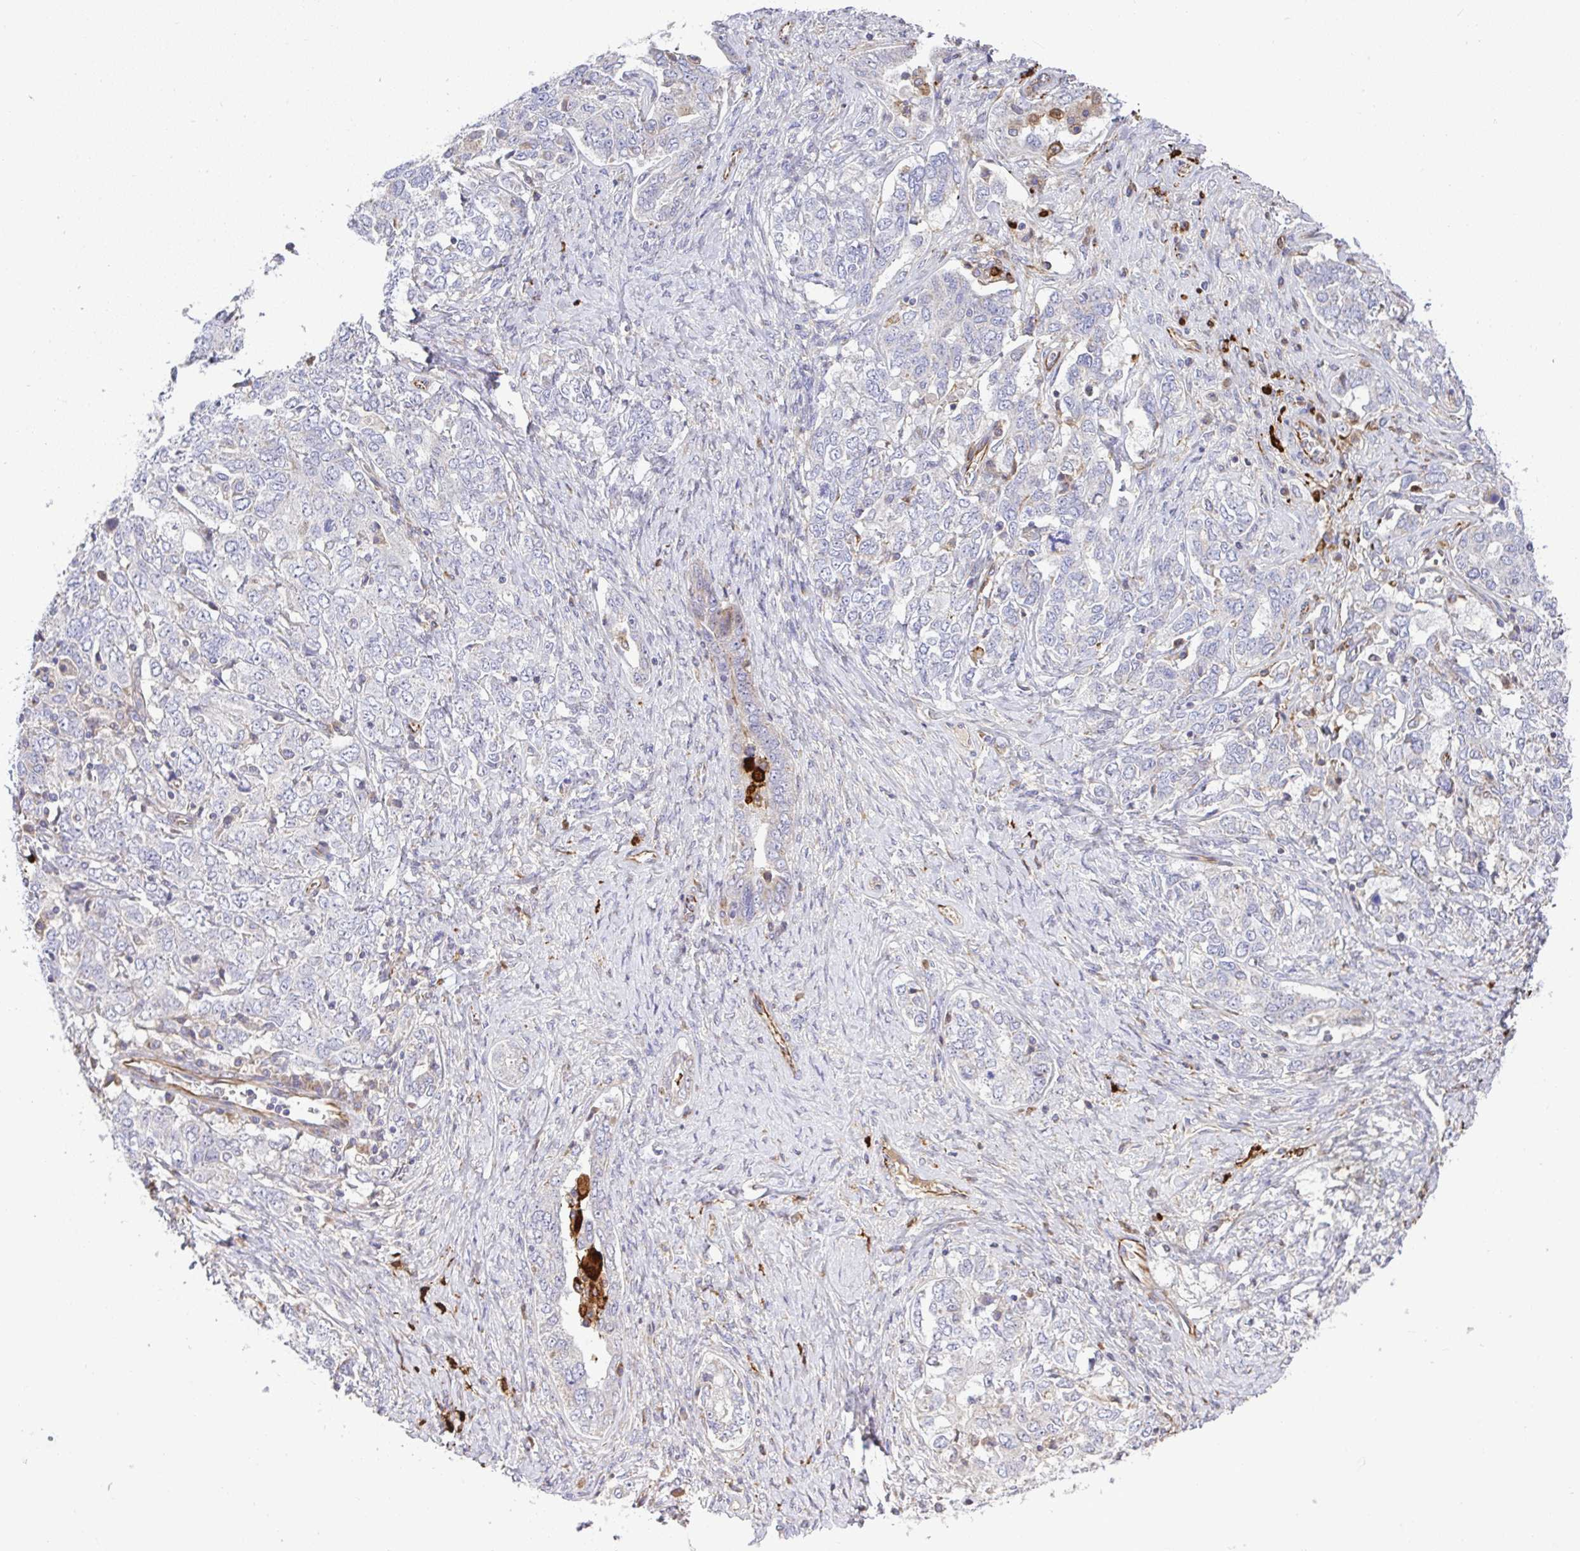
{"staining": {"intensity": "negative", "quantity": "none", "location": "none"}, "tissue": "ovarian cancer", "cell_type": "Tumor cells", "image_type": "cancer", "snomed": [{"axis": "morphology", "description": "Carcinoma, endometroid"}, {"axis": "topography", "description": "Ovary"}], "caption": "Histopathology image shows no protein positivity in tumor cells of endometroid carcinoma (ovarian) tissue.", "gene": "GRID2", "patient": {"sex": "female", "age": 62}}